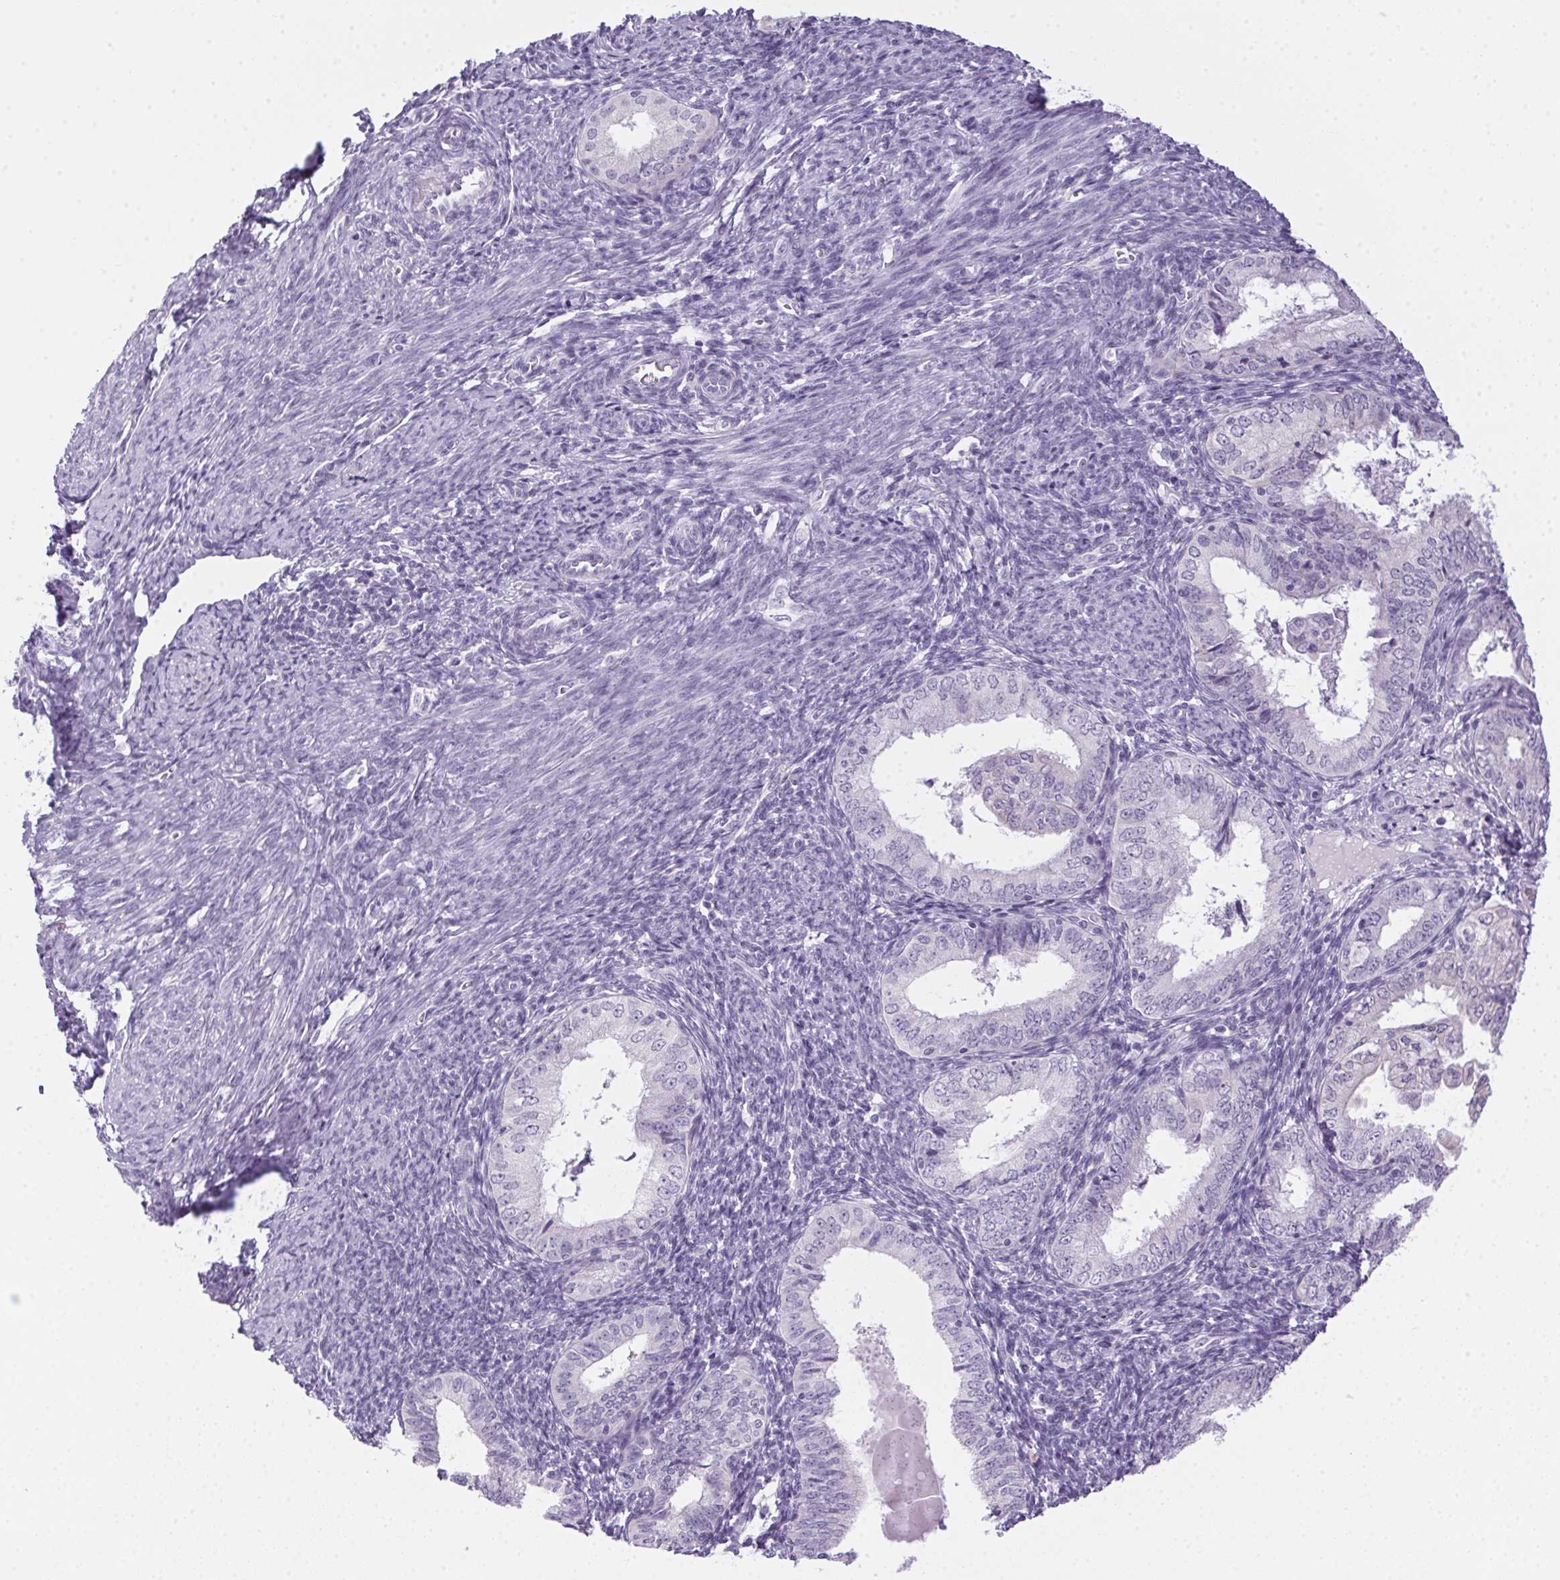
{"staining": {"intensity": "negative", "quantity": "none", "location": "none"}, "tissue": "endometrial cancer", "cell_type": "Tumor cells", "image_type": "cancer", "snomed": [{"axis": "morphology", "description": "Adenocarcinoma, NOS"}, {"axis": "topography", "description": "Endometrium"}], "caption": "Adenocarcinoma (endometrial) was stained to show a protein in brown. There is no significant expression in tumor cells. (Brightfield microscopy of DAB immunohistochemistry (IHC) at high magnification).", "gene": "POPDC2", "patient": {"sex": "female", "age": 55}}